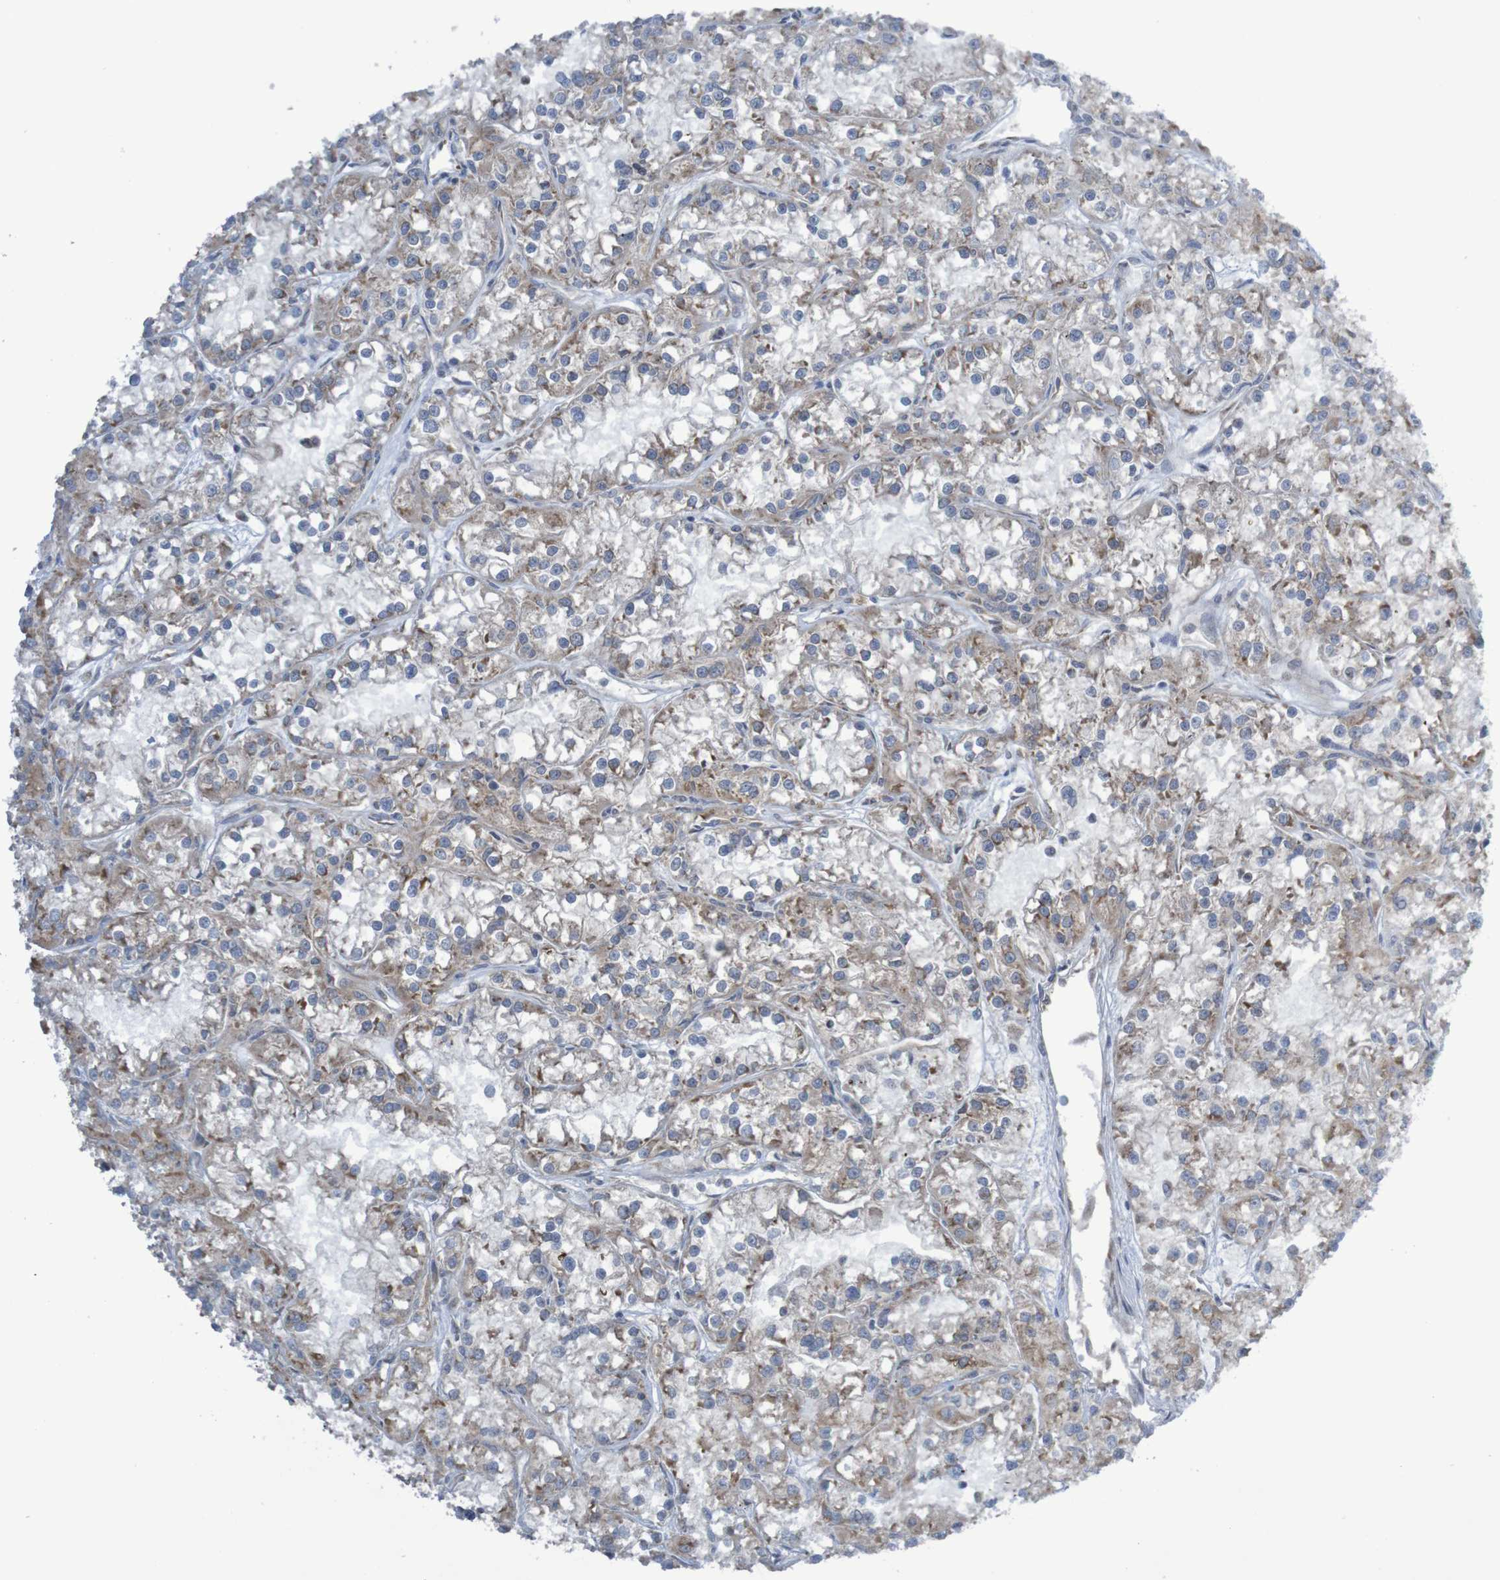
{"staining": {"intensity": "weak", "quantity": ">75%", "location": "cytoplasmic/membranous"}, "tissue": "renal cancer", "cell_type": "Tumor cells", "image_type": "cancer", "snomed": [{"axis": "morphology", "description": "Adenocarcinoma, NOS"}, {"axis": "topography", "description": "Kidney"}], "caption": "This is an image of immunohistochemistry staining of renal cancer, which shows weak positivity in the cytoplasmic/membranous of tumor cells.", "gene": "LRRC47", "patient": {"sex": "female", "age": 52}}